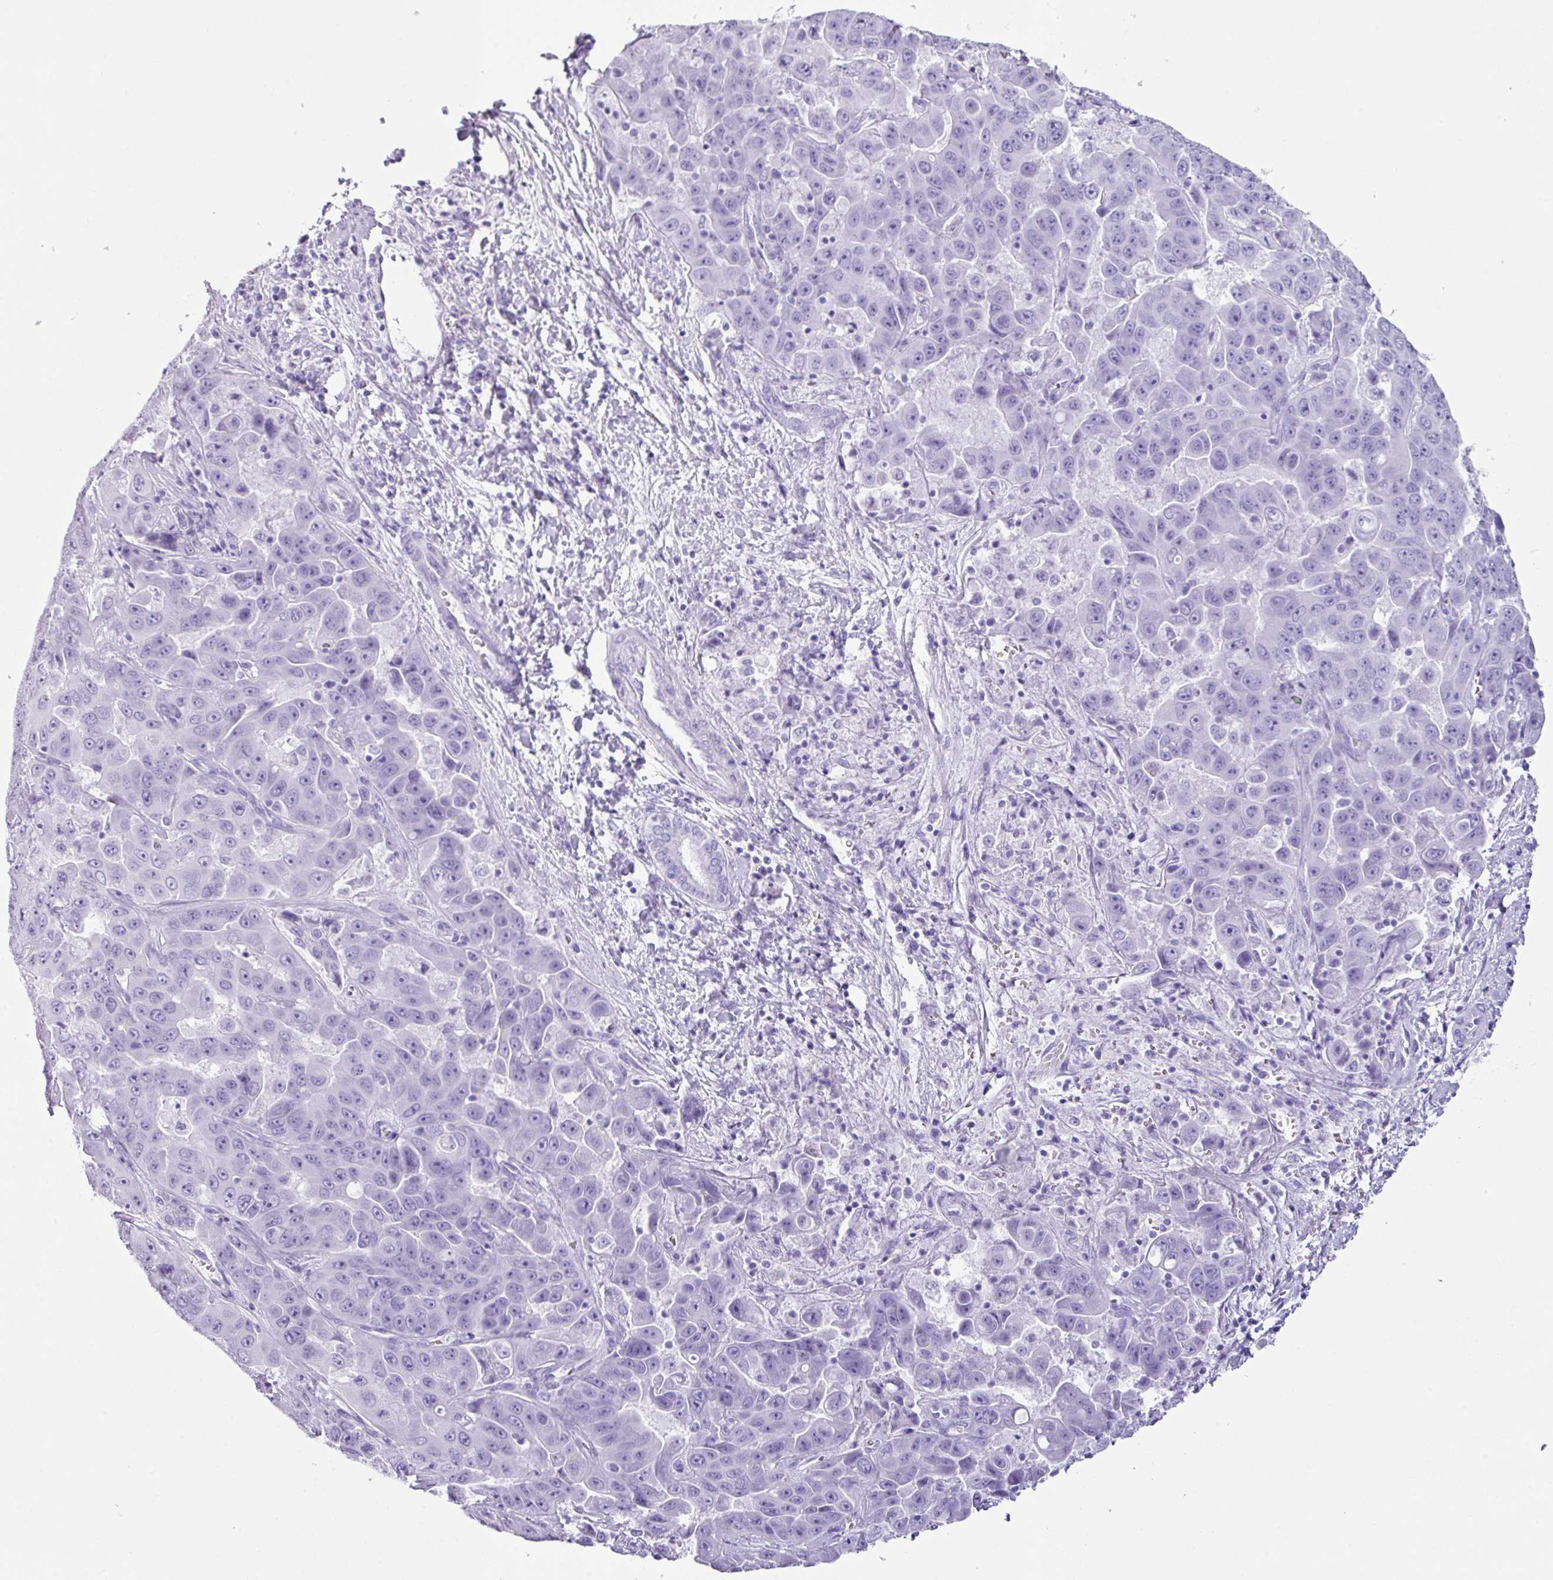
{"staining": {"intensity": "negative", "quantity": "none", "location": "none"}, "tissue": "liver cancer", "cell_type": "Tumor cells", "image_type": "cancer", "snomed": [{"axis": "morphology", "description": "Cholangiocarcinoma"}, {"axis": "topography", "description": "Liver"}], "caption": "Photomicrograph shows no significant protein expression in tumor cells of cholangiocarcinoma (liver). (Stains: DAB IHC with hematoxylin counter stain, Microscopy: brightfield microscopy at high magnification).", "gene": "NCCRP1", "patient": {"sex": "female", "age": 52}}